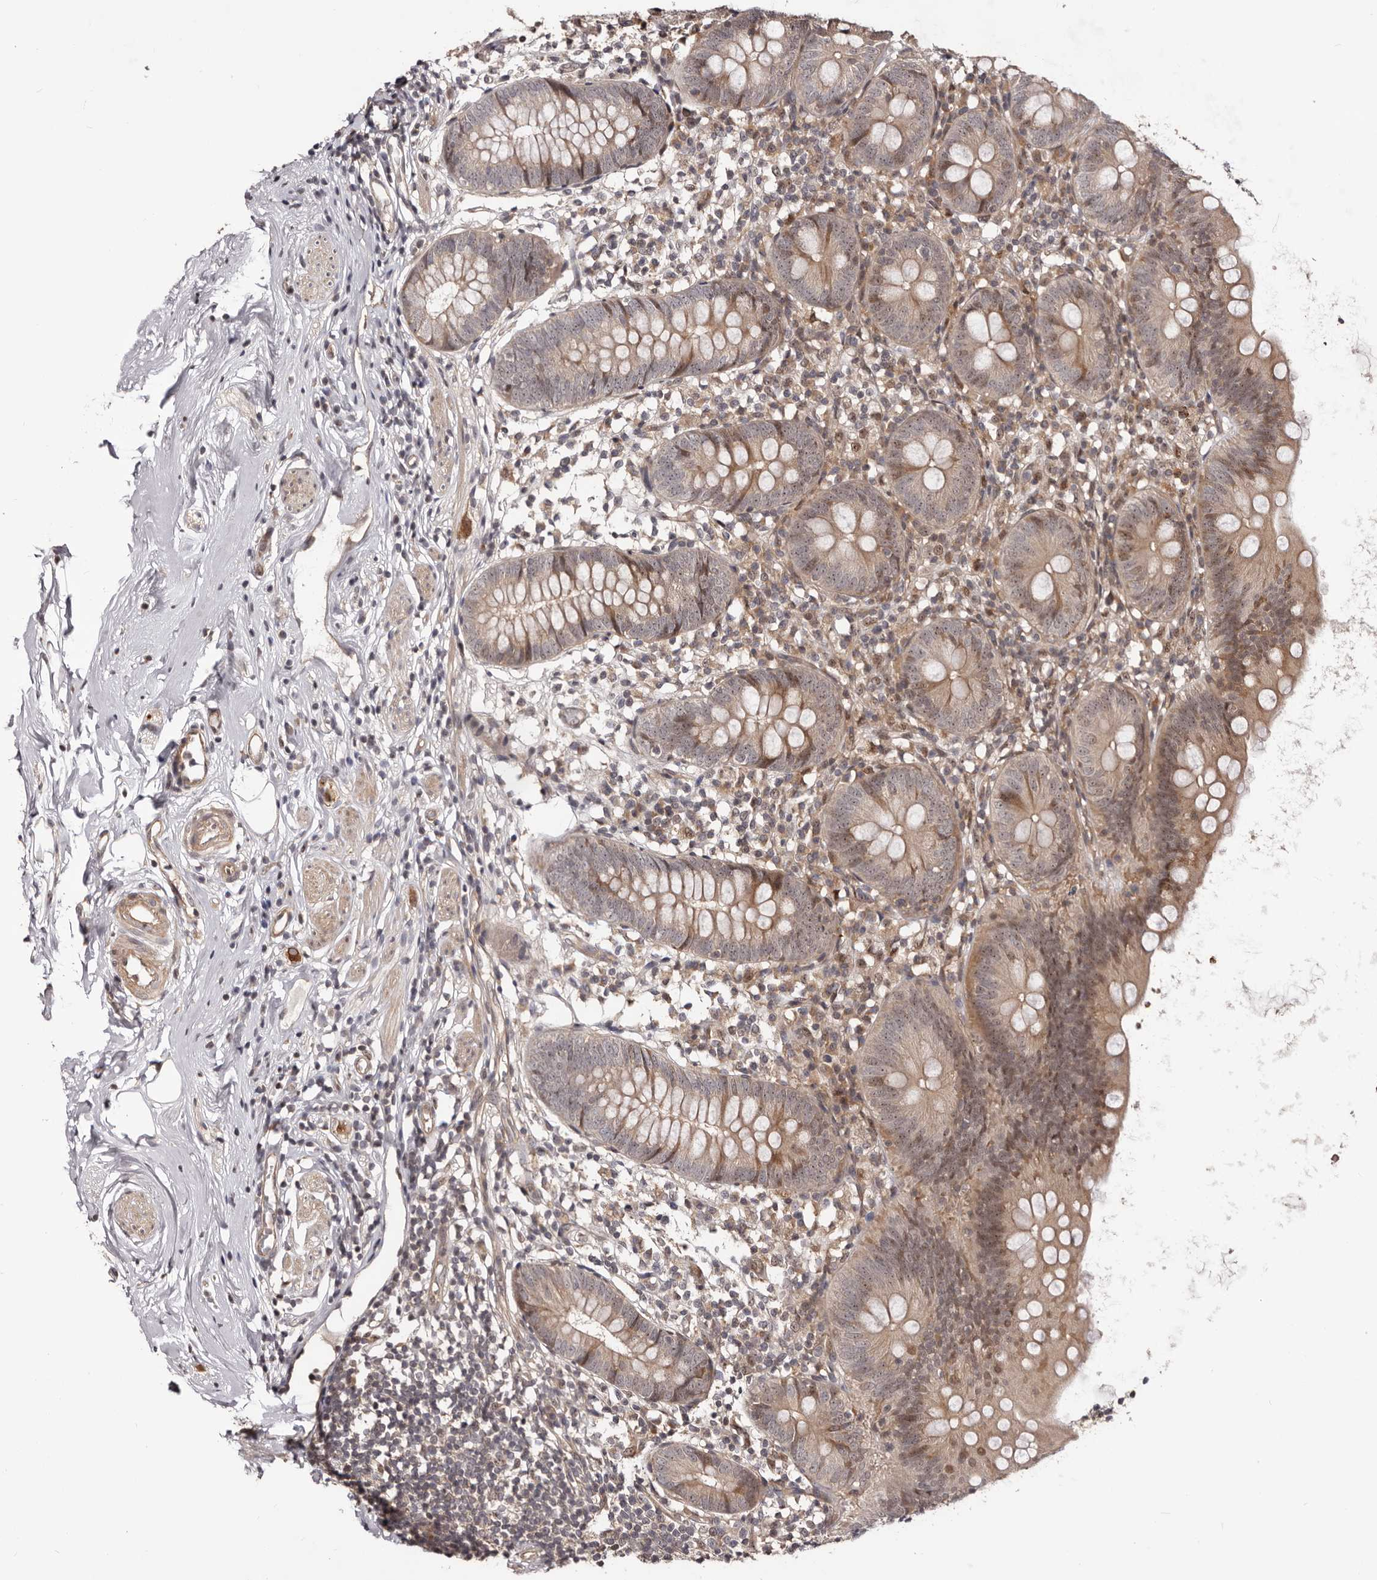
{"staining": {"intensity": "moderate", "quantity": "<25%", "location": "cytoplasmic/membranous,nuclear"}, "tissue": "appendix", "cell_type": "Glandular cells", "image_type": "normal", "snomed": [{"axis": "morphology", "description": "Normal tissue, NOS"}, {"axis": "topography", "description": "Appendix"}], "caption": "Protein expression analysis of unremarkable human appendix reveals moderate cytoplasmic/membranous,nuclear staining in approximately <25% of glandular cells.", "gene": "NOL12", "patient": {"sex": "female", "age": 62}}